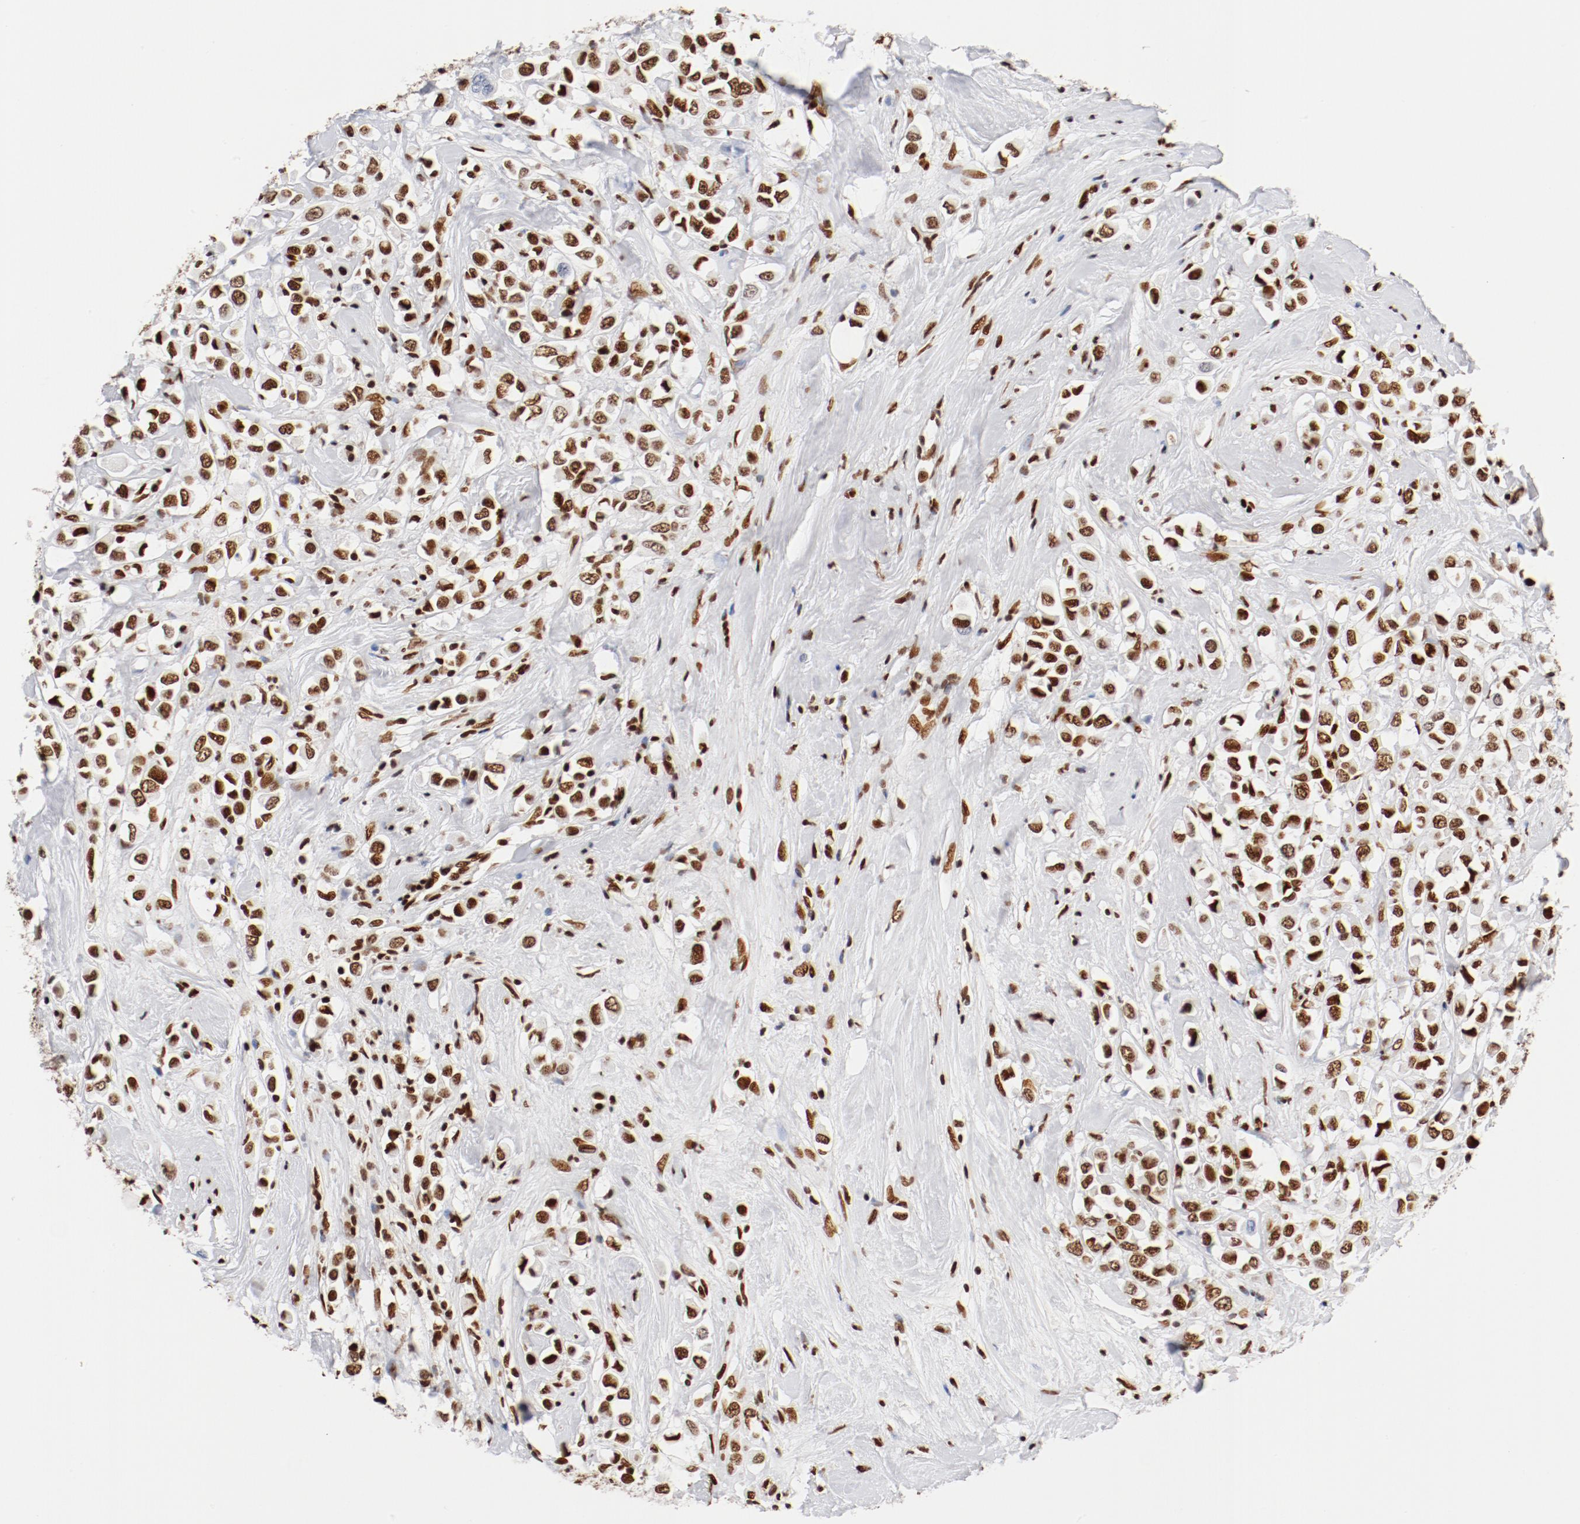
{"staining": {"intensity": "strong", "quantity": ">75%", "location": "nuclear"}, "tissue": "breast cancer", "cell_type": "Tumor cells", "image_type": "cancer", "snomed": [{"axis": "morphology", "description": "Duct carcinoma"}, {"axis": "topography", "description": "Breast"}], "caption": "Human breast cancer stained for a protein (brown) reveals strong nuclear positive positivity in about >75% of tumor cells.", "gene": "CTBP1", "patient": {"sex": "female", "age": 61}}